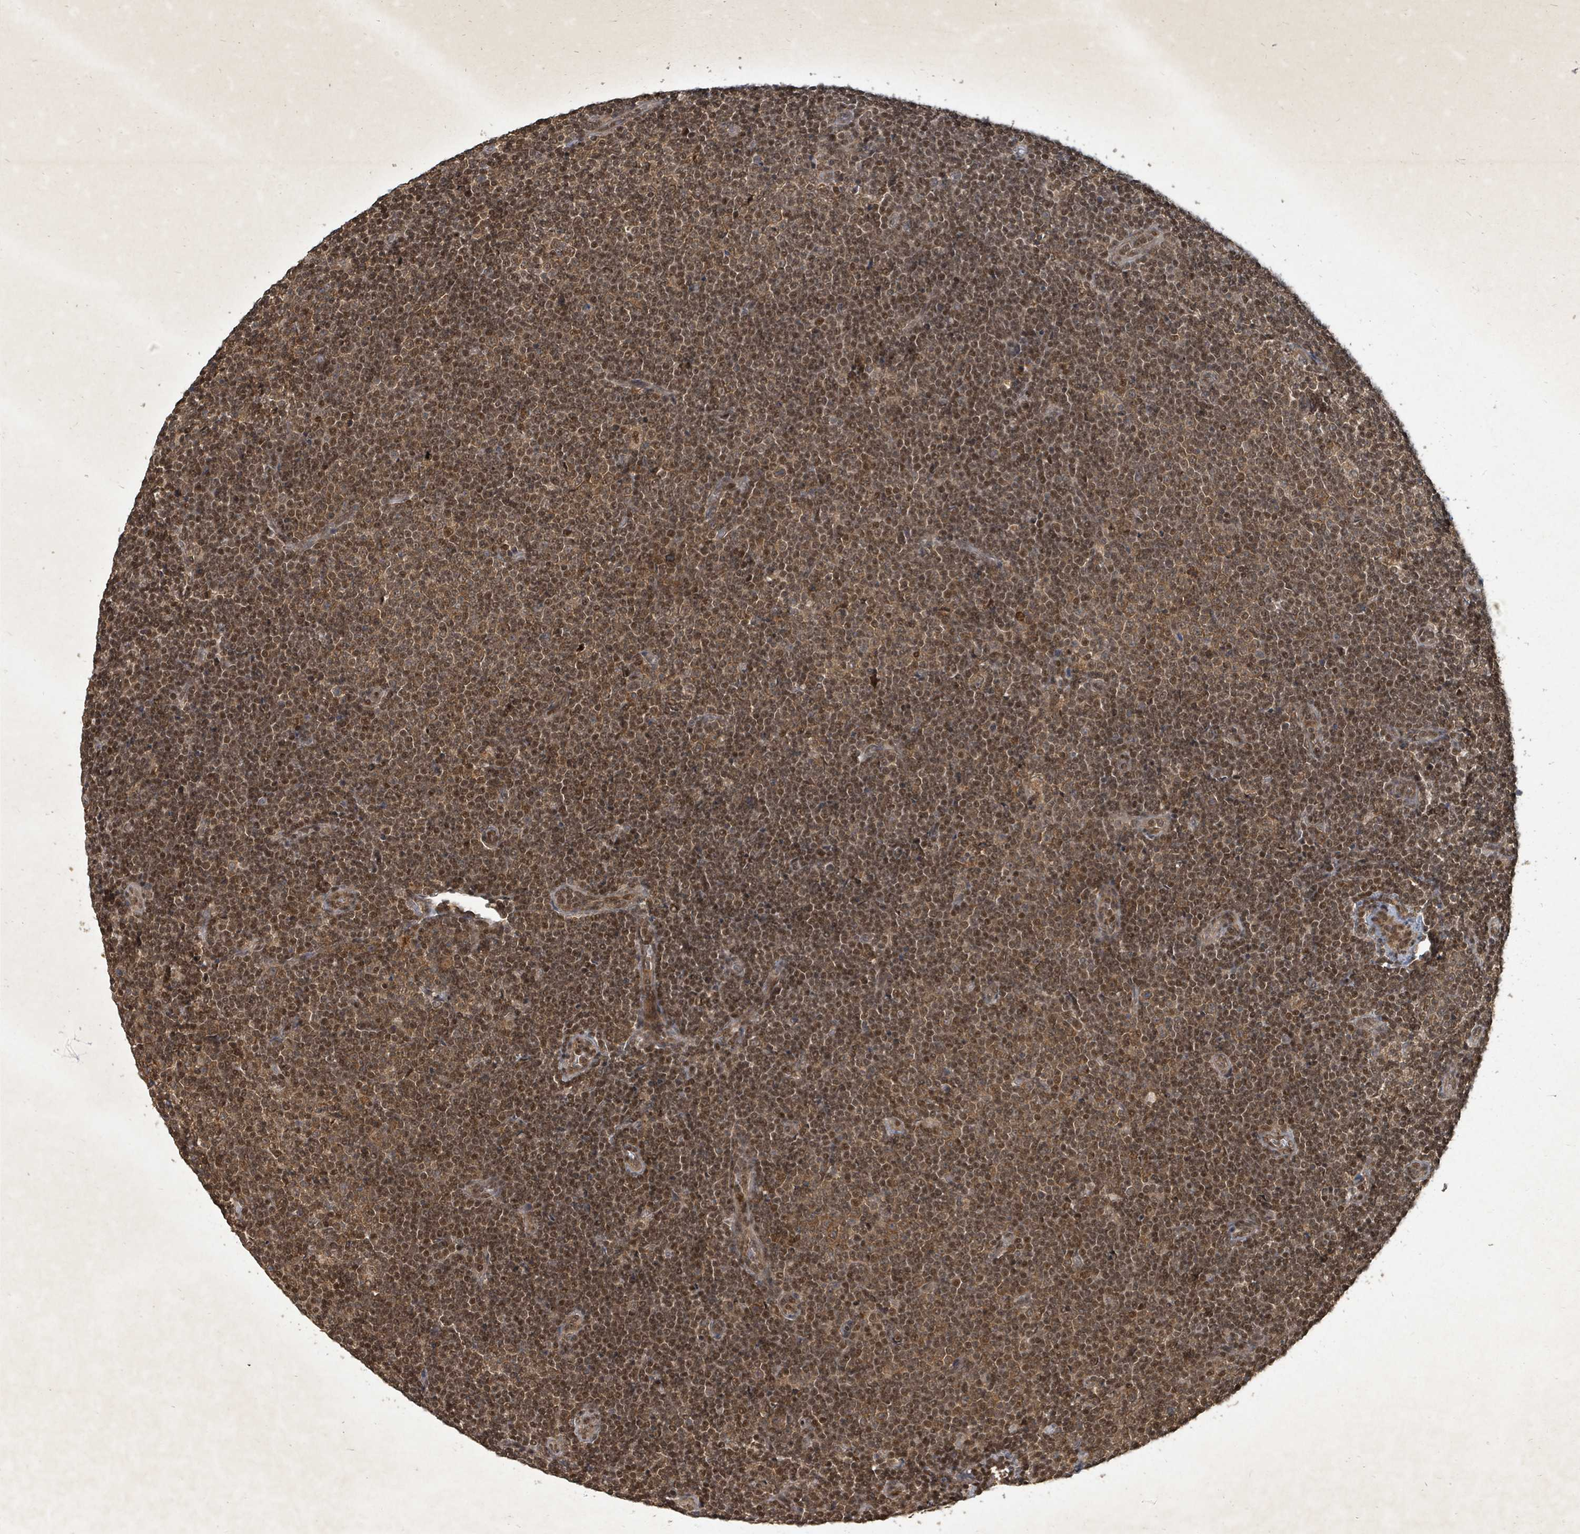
{"staining": {"intensity": "moderate", "quantity": ">75%", "location": "nuclear"}, "tissue": "lymphoma", "cell_type": "Tumor cells", "image_type": "cancer", "snomed": [{"axis": "morphology", "description": "Malignant lymphoma, non-Hodgkin's type, Low grade"}, {"axis": "topography", "description": "Lymph node"}], "caption": "Human low-grade malignant lymphoma, non-Hodgkin's type stained with a protein marker reveals moderate staining in tumor cells.", "gene": "KDM4E", "patient": {"sex": "male", "age": 48}}